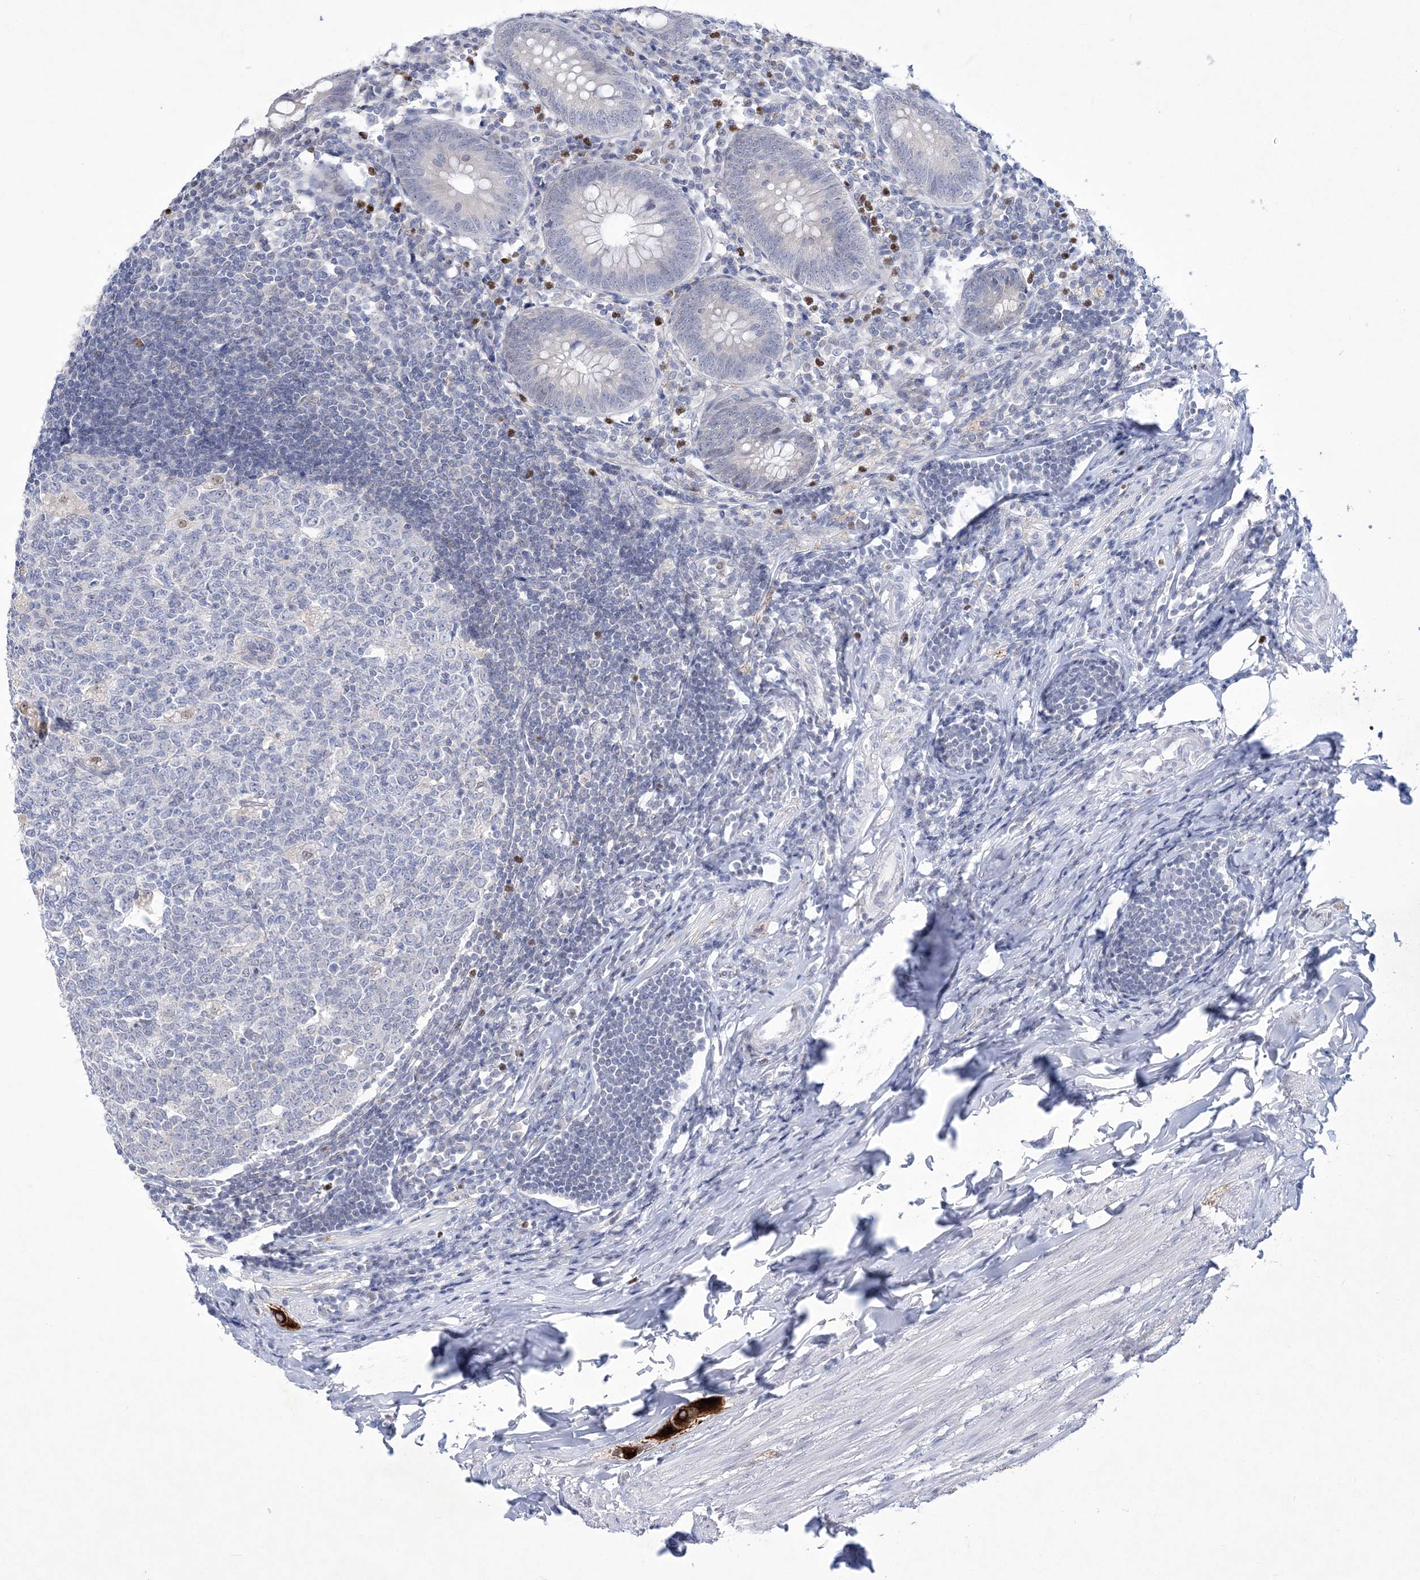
{"staining": {"intensity": "negative", "quantity": "none", "location": "none"}, "tissue": "appendix", "cell_type": "Glandular cells", "image_type": "normal", "snomed": [{"axis": "morphology", "description": "Normal tissue, NOS"}, {"axis": "topography", "description": "Appendix"}], "caption": "IHC photomicrograph of normal appendix: human appendix stained with DAB displays no significant protein staining in glandular cells. (DAB immunohistochemistry with hematoxylin counter stain).", "gene": "WDR27", "patient": {"sex": "female", "age": 54}}